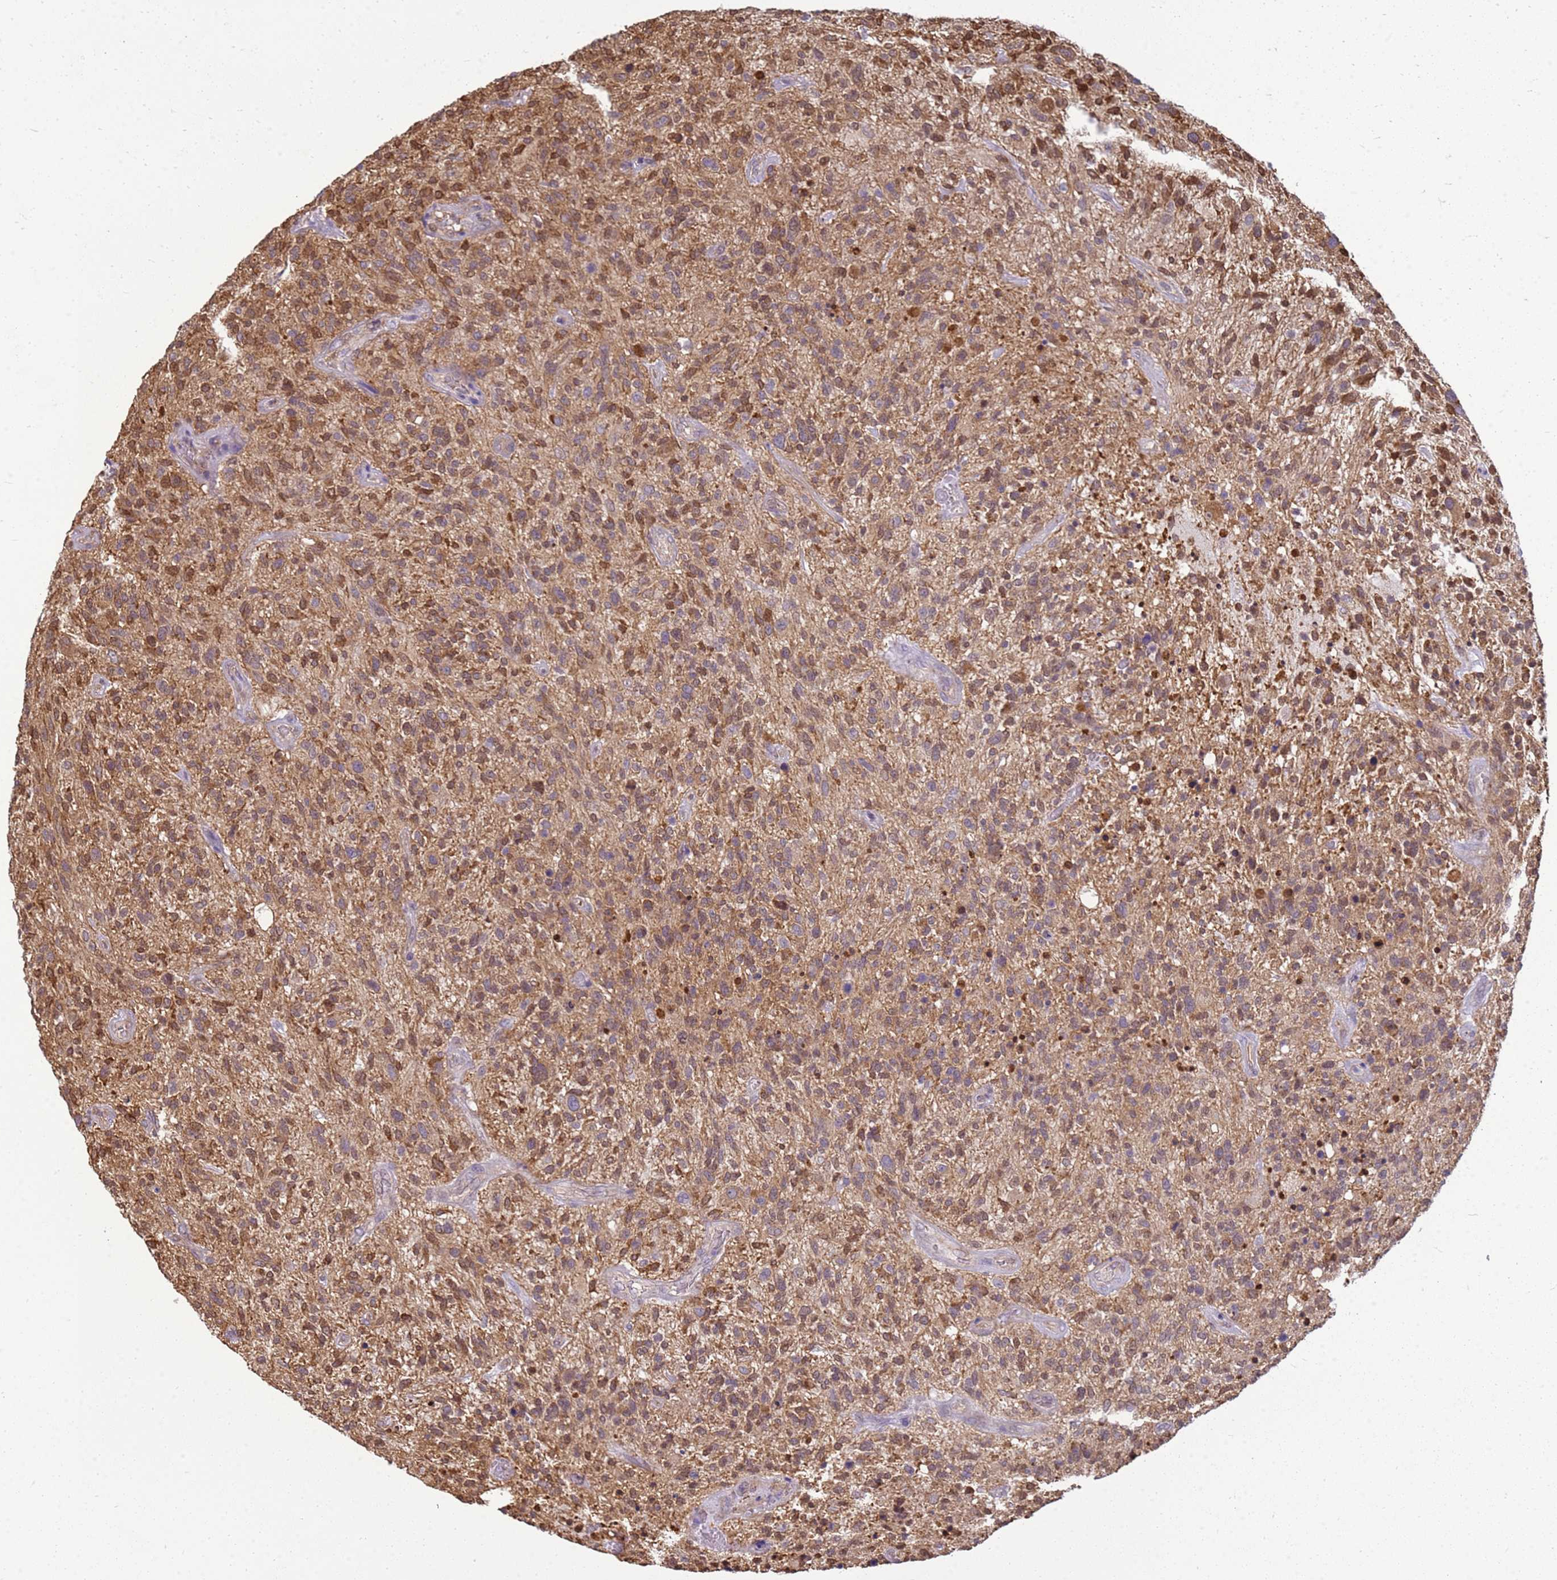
{"staining": {"intensity": "moderate", "quantity": ">75%", "location": "cytoplasmic/membranous"}, "tissue": "glioma", "cell_type": "Tumor cells", "image_type": "cancer", "snomed": [{"axis": "morphology", "description": "Glioma, malignant, High grade"}, {"axis": "topography", "description": "Brain"}], "caption": "Moderate cytoplasmic/membranous staining is identified in approximately >75% of tumor cells in glioma.", "gene": "YWHAE", "patient": {"sex": "male", "age": 47}}